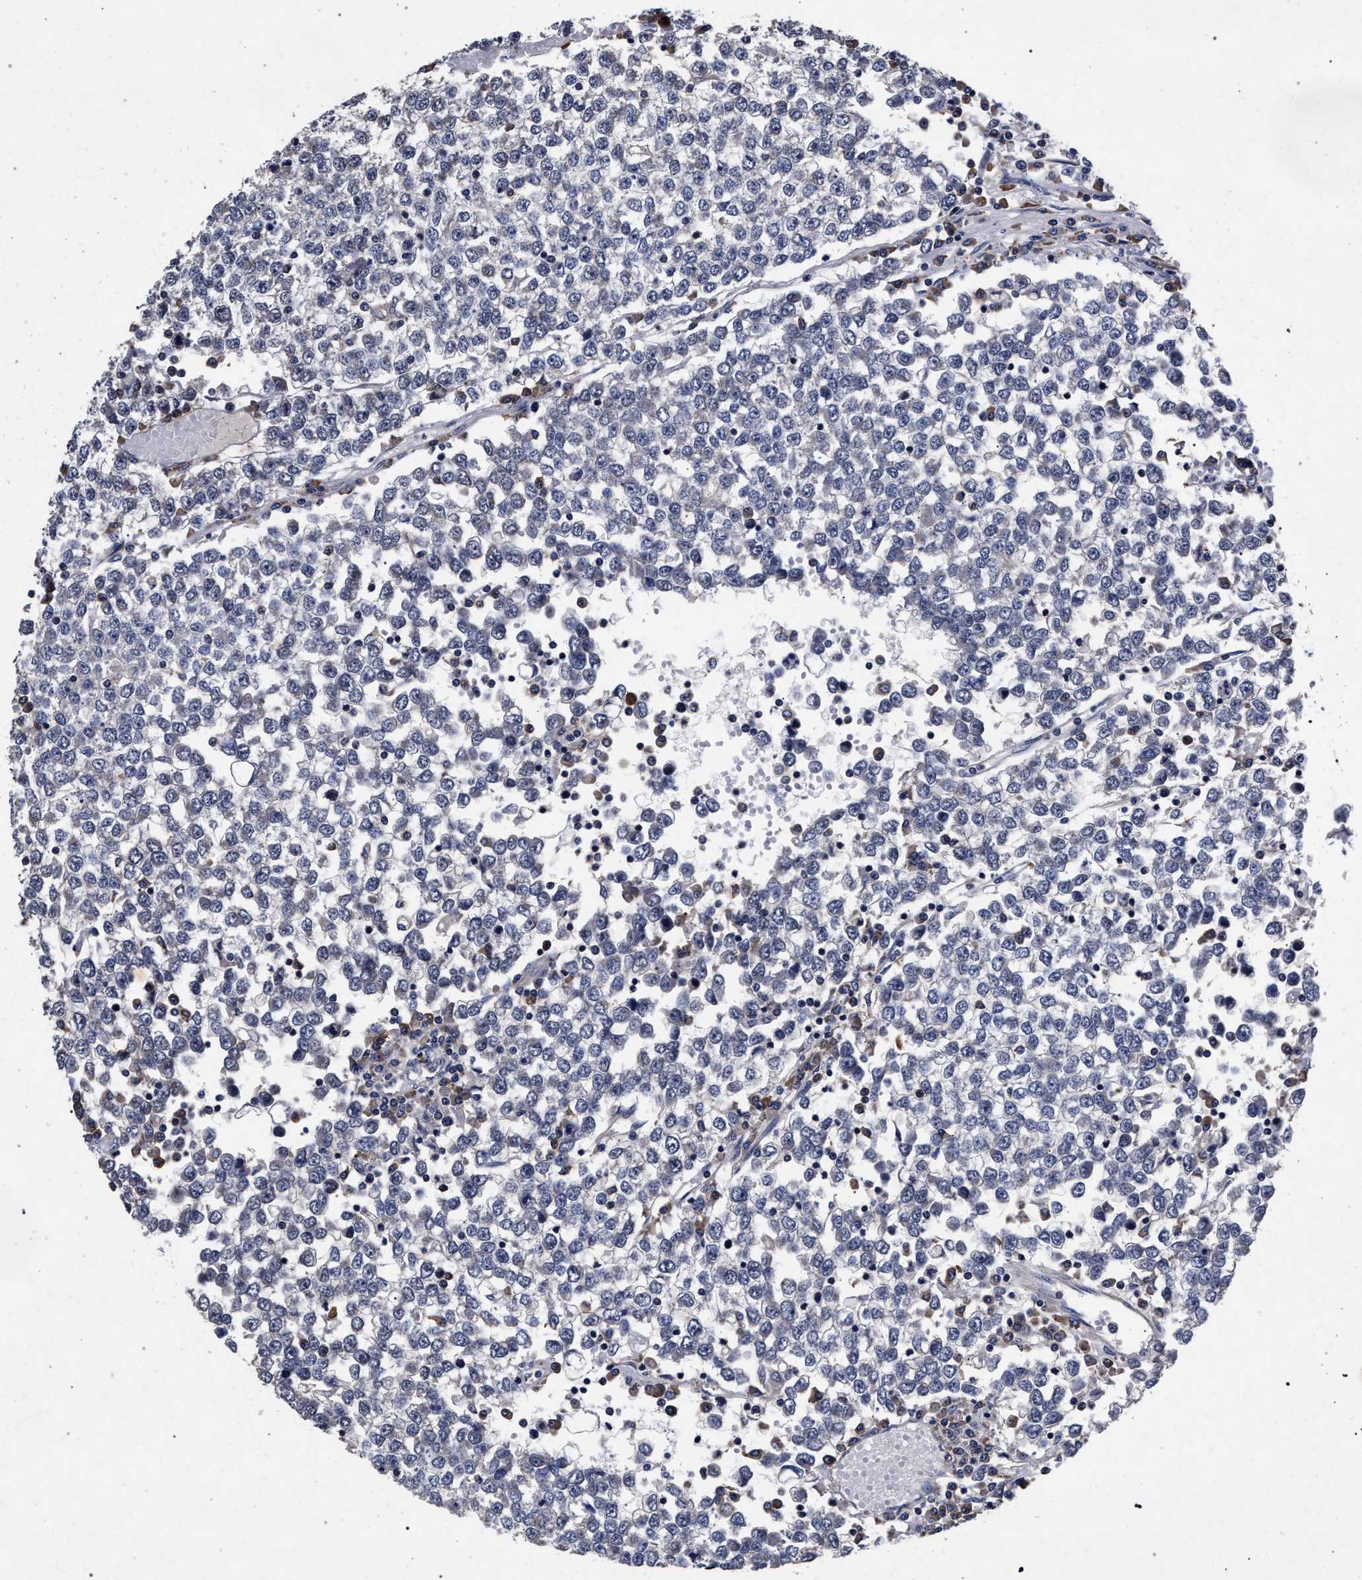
{"staining": {"intensity": "negative", "quantity": "none", "location": "none"}, "tissue": "testis cancer", "cell_type": "Tumor cells", "image_type": "cancer", "snomed": [{"axis": "morphology", "description": "Seminoma, NOS"}, {"axis": "topography", "description": "Testis"}], "caption": "A high-resolution image shows IHC staining of seminoma (testis), which demonstrates no significant expression in tumor cells. (Brightfield microscopy of DAB IHC at high magnification).", "gene": "CFAP95", "patient": {"sex": "male", "age": 65}}